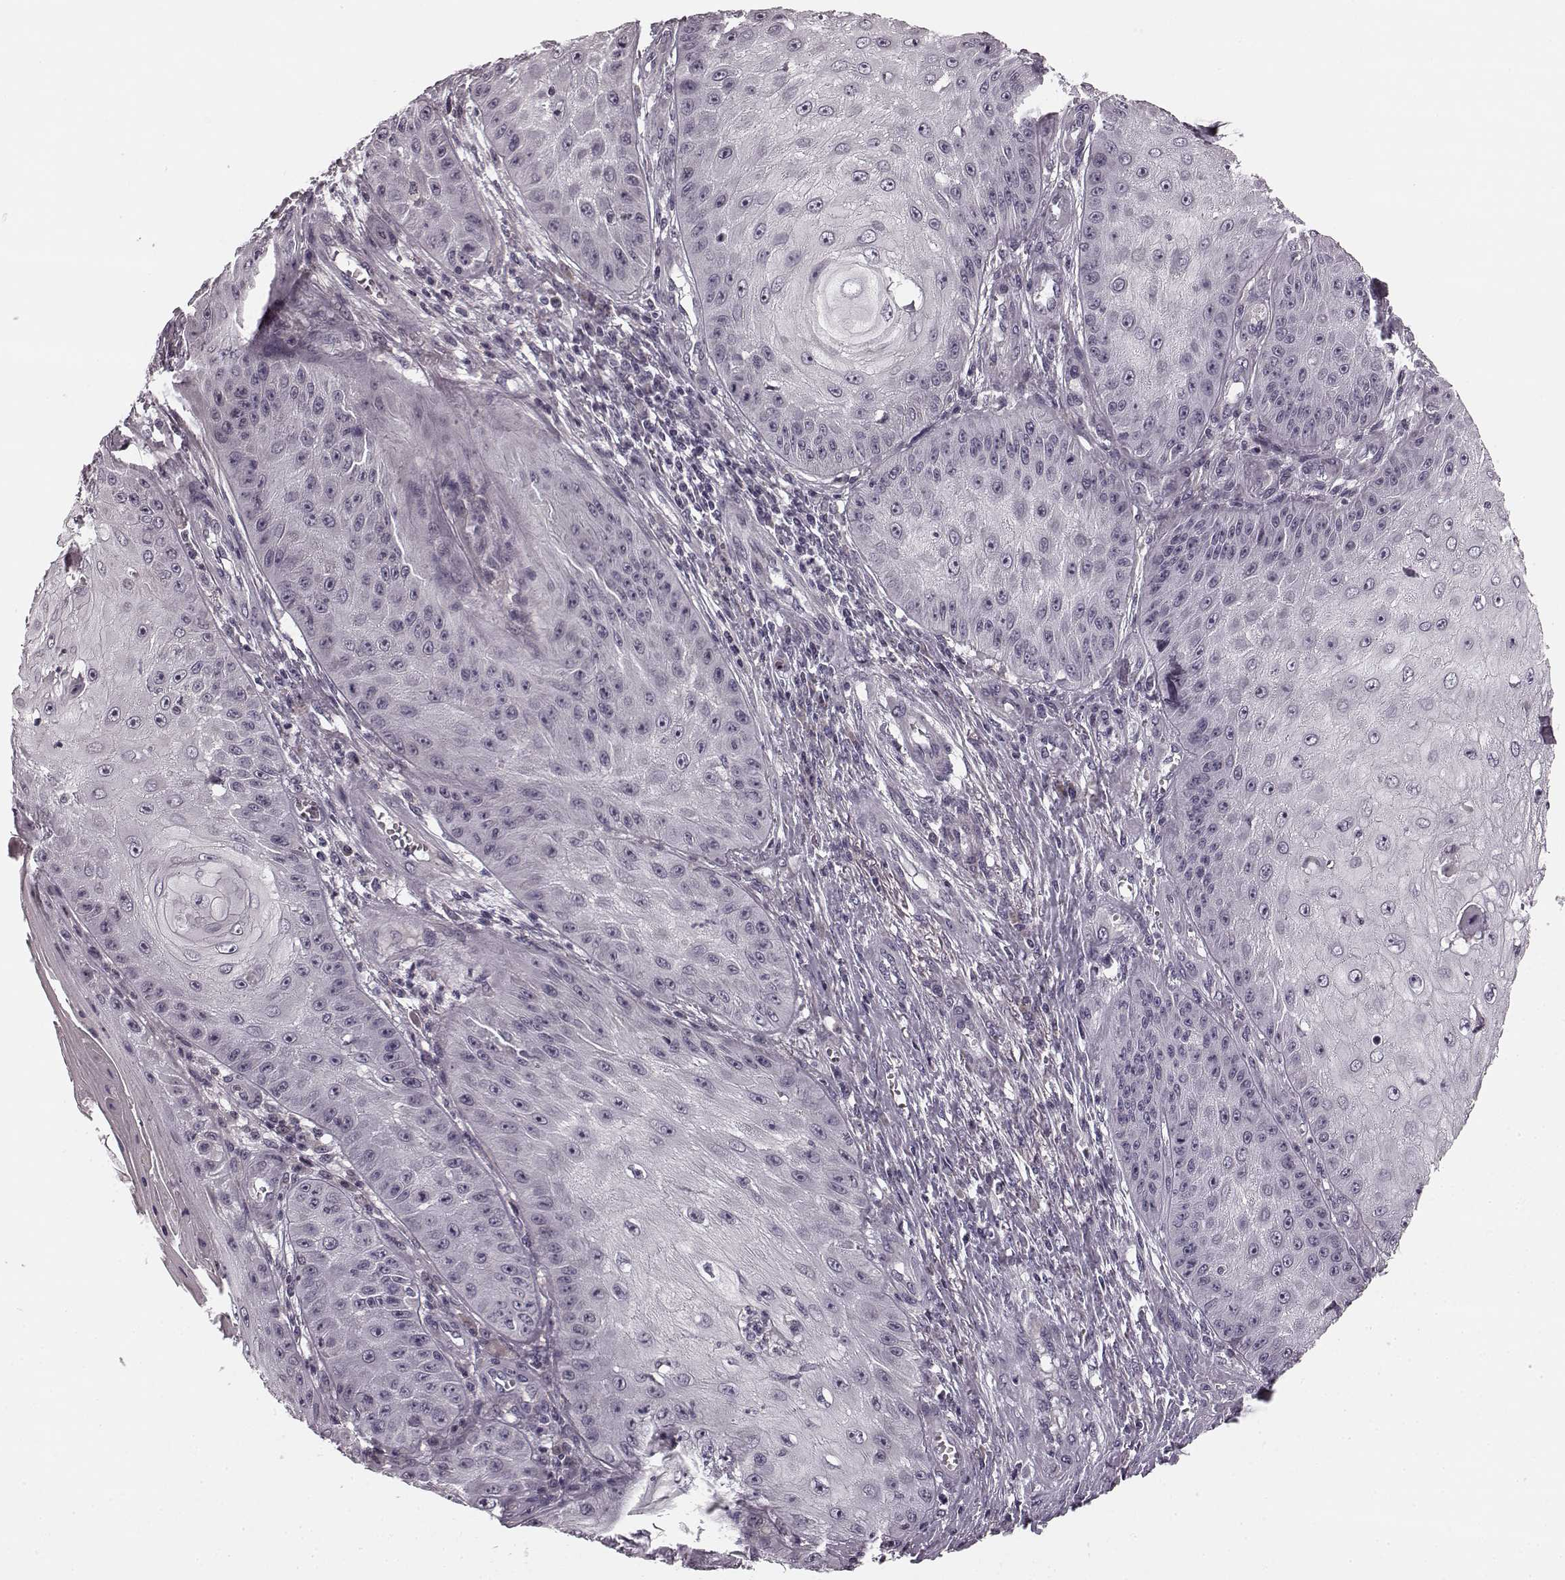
{"staining": {"intensity": "negative", "quantity": "none", "location": "none"}, "tissue": "skin cancer", "cell_type": "Tumor cells", "image_type": "cancer", "snomed": [{"axis": "morphology", "description": "Squamous cell carcinoma, NOS"}, {"axis": "topography", "description": "Skin"}], "caption": "Skin cancer stained for a protein using immunohistochemistry demonstrates no positivity tumor cells.", "gene": "FAM234B", "patient": {"sex": "male", "age": 70}}